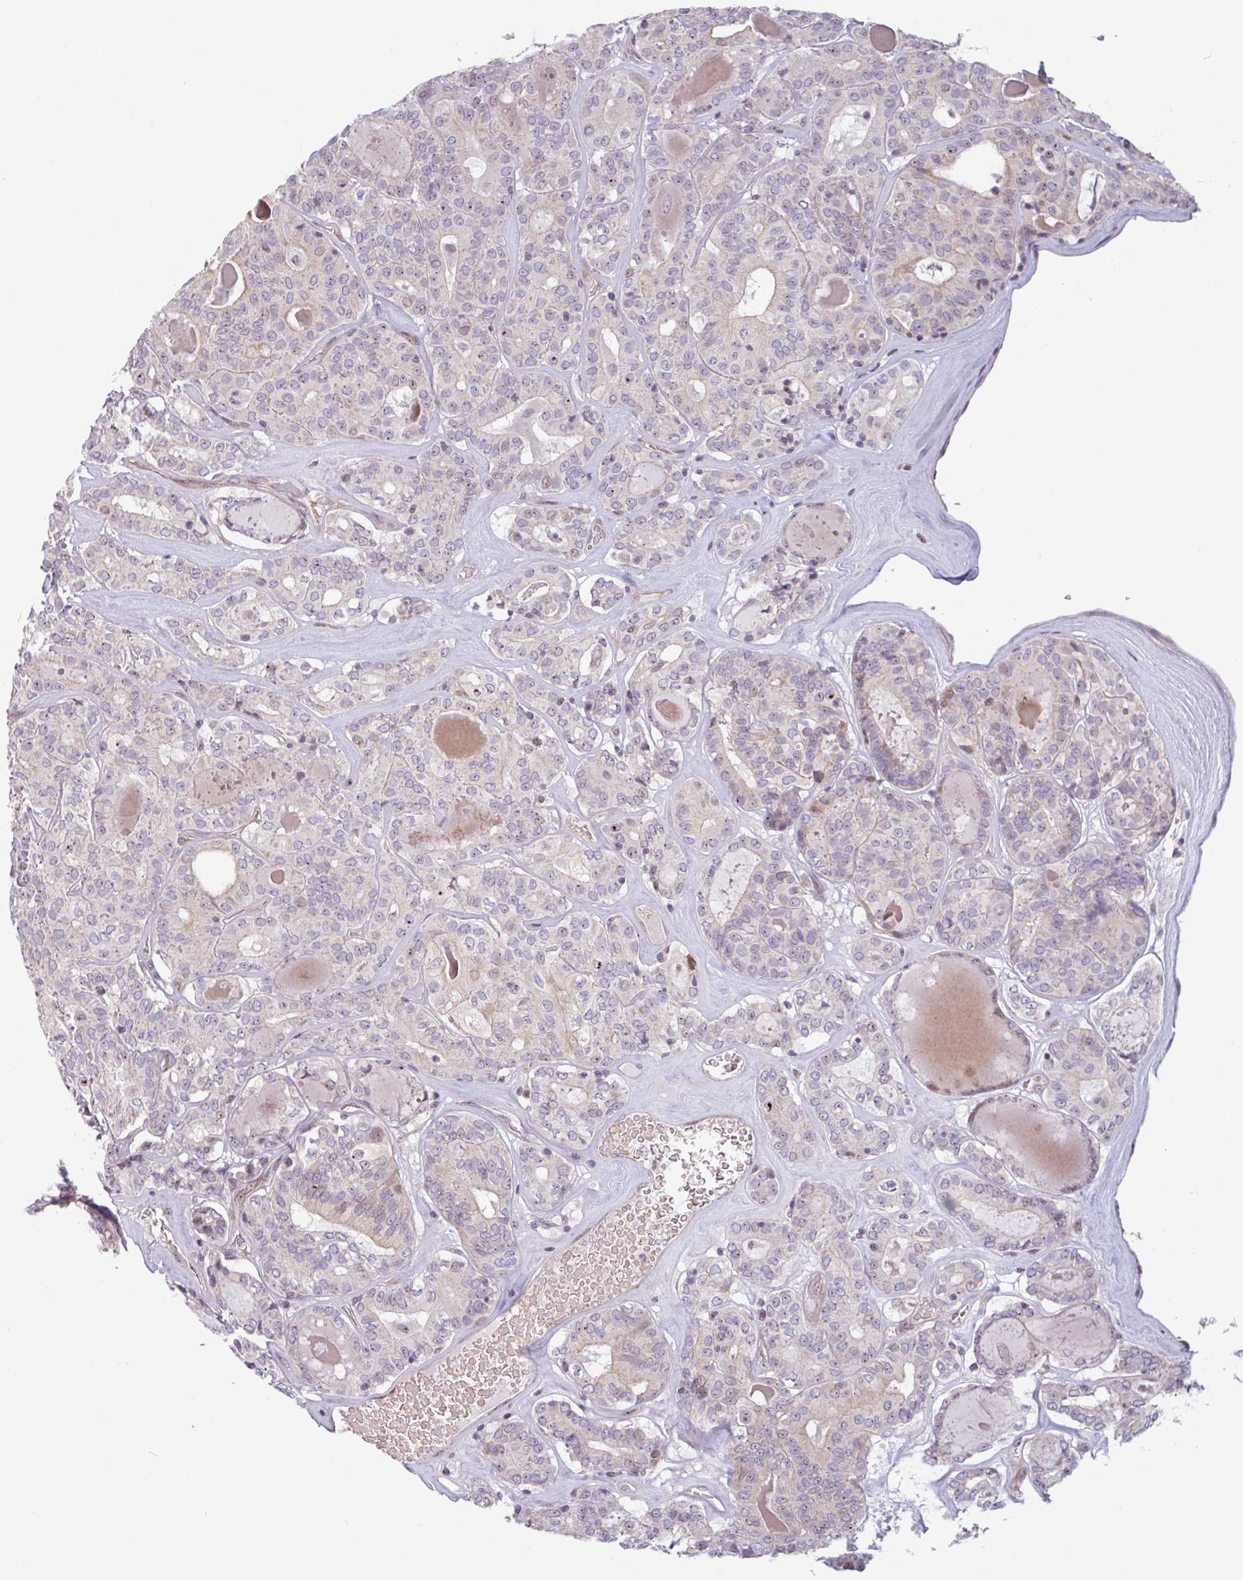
{"staining": {"intensity": "negative", "quantity": "none", "location": "none"}, "tissue": "thyroid cancer", "cell_type": "Tumor cells", "image_type": "cancer", "snomed": [{"axis": "morphology", "description": "Papillary adenocarcinoma, NOS"}, {"axis": "topography", "description": "Thyroid gland"}], "caption": "Histopathology image shows no protein positivity in tumor cells of thyroid cancer (papillary adenocarcinoma) tissue.", "gene": "TMEM119", "patient": {"sex": "female", "age": 72}}